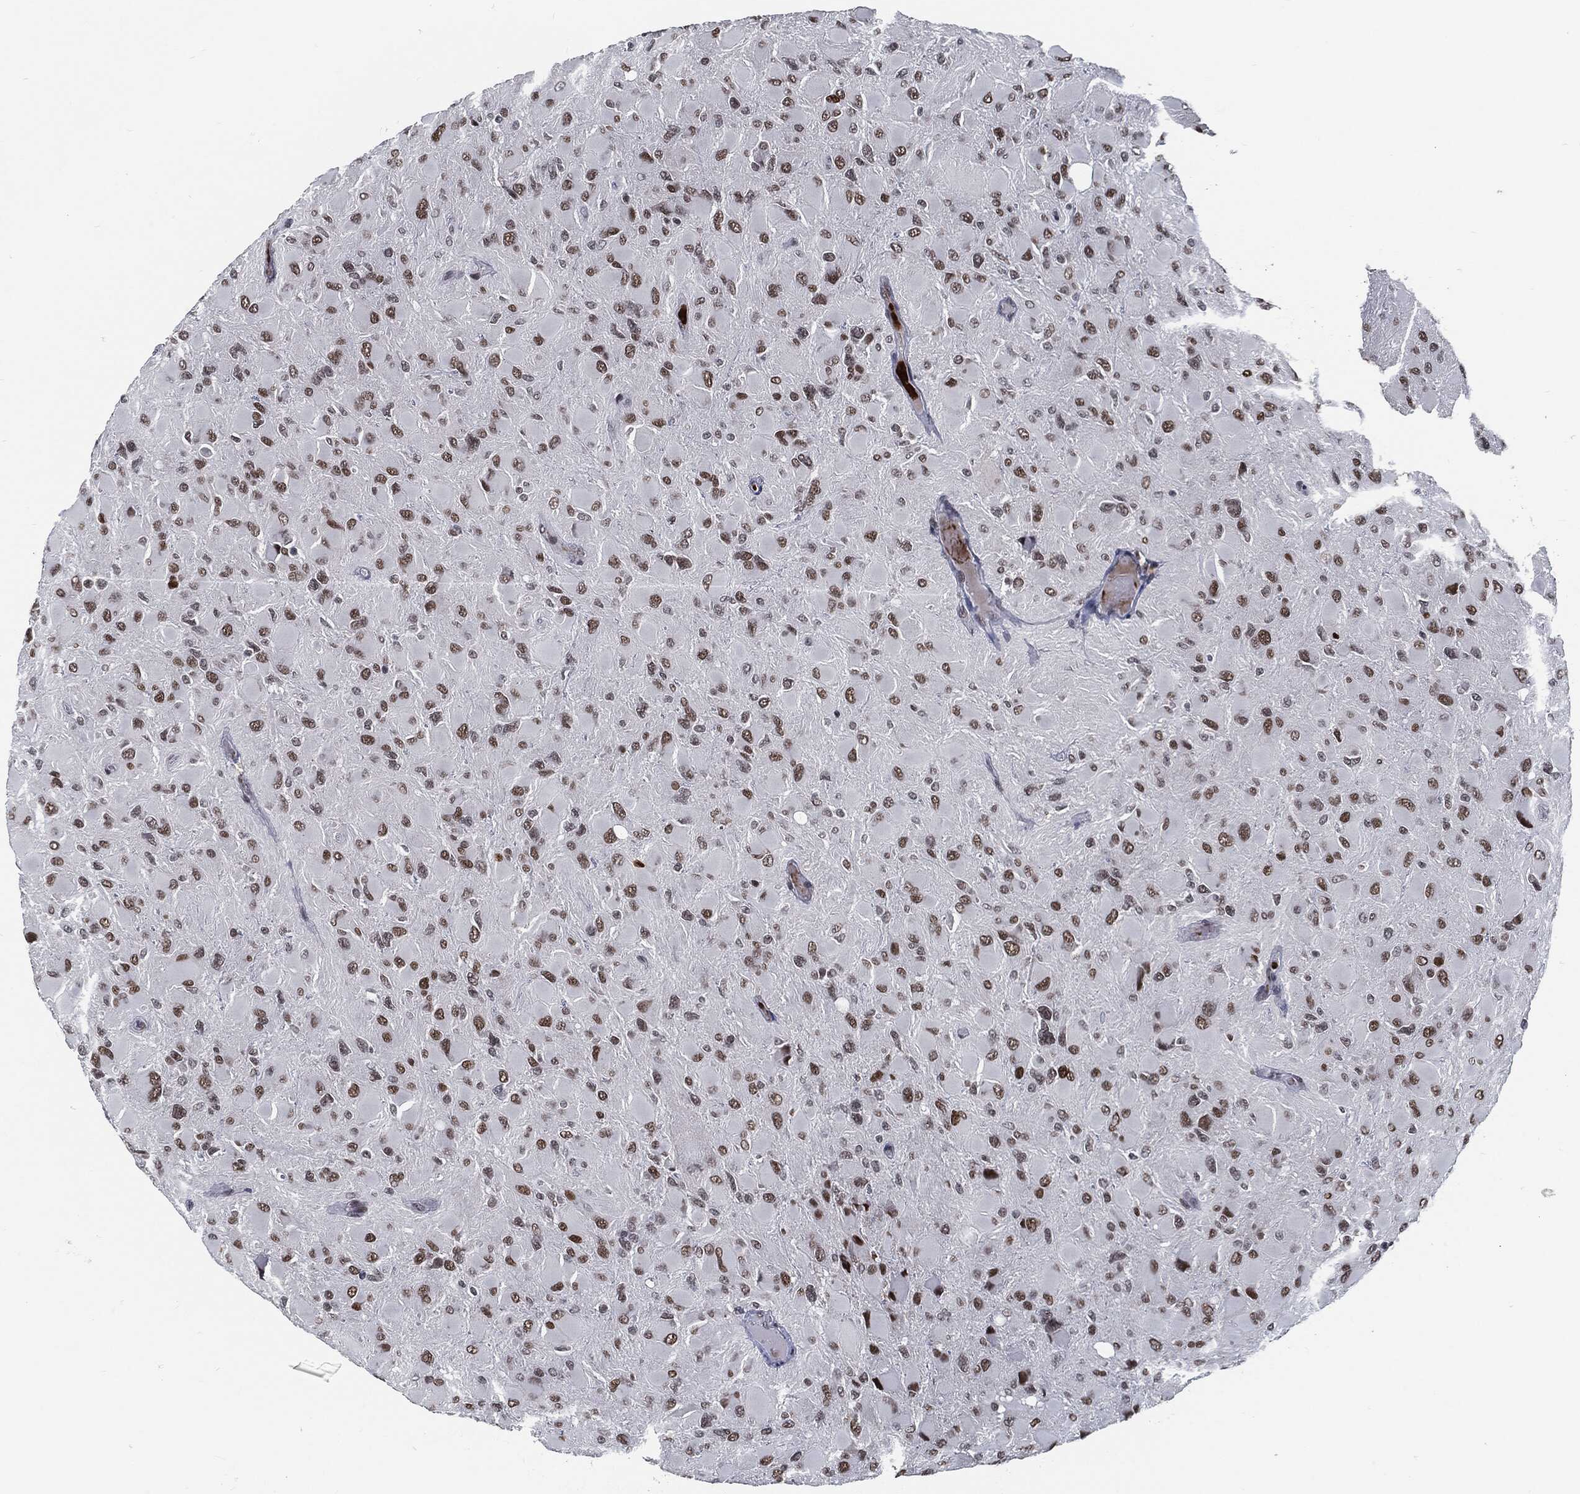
{"staining": {"intensity": "moderate", "quantity": "25%-75%", "location": "nuclear"}, "tissue": "glioma", "cell_type": "Tumor cells", "image_type": "cancer", "snomed": [{"axis": "morphology", "description": "Glioma, malignant, High grade"}, {"axis": "topography", "description": "Cerebral cortex"}], "caption": "IHC photomicrograph of neoplastic tissue: glioma stained using immunohistochemistry reveals medium levels of moderate protein expression localized specifically in the nuclear of tumor cells, appearing as a nuclear brown color.", "gene": "ANXA1", "patient": {"sex": "female", "age": 36}}